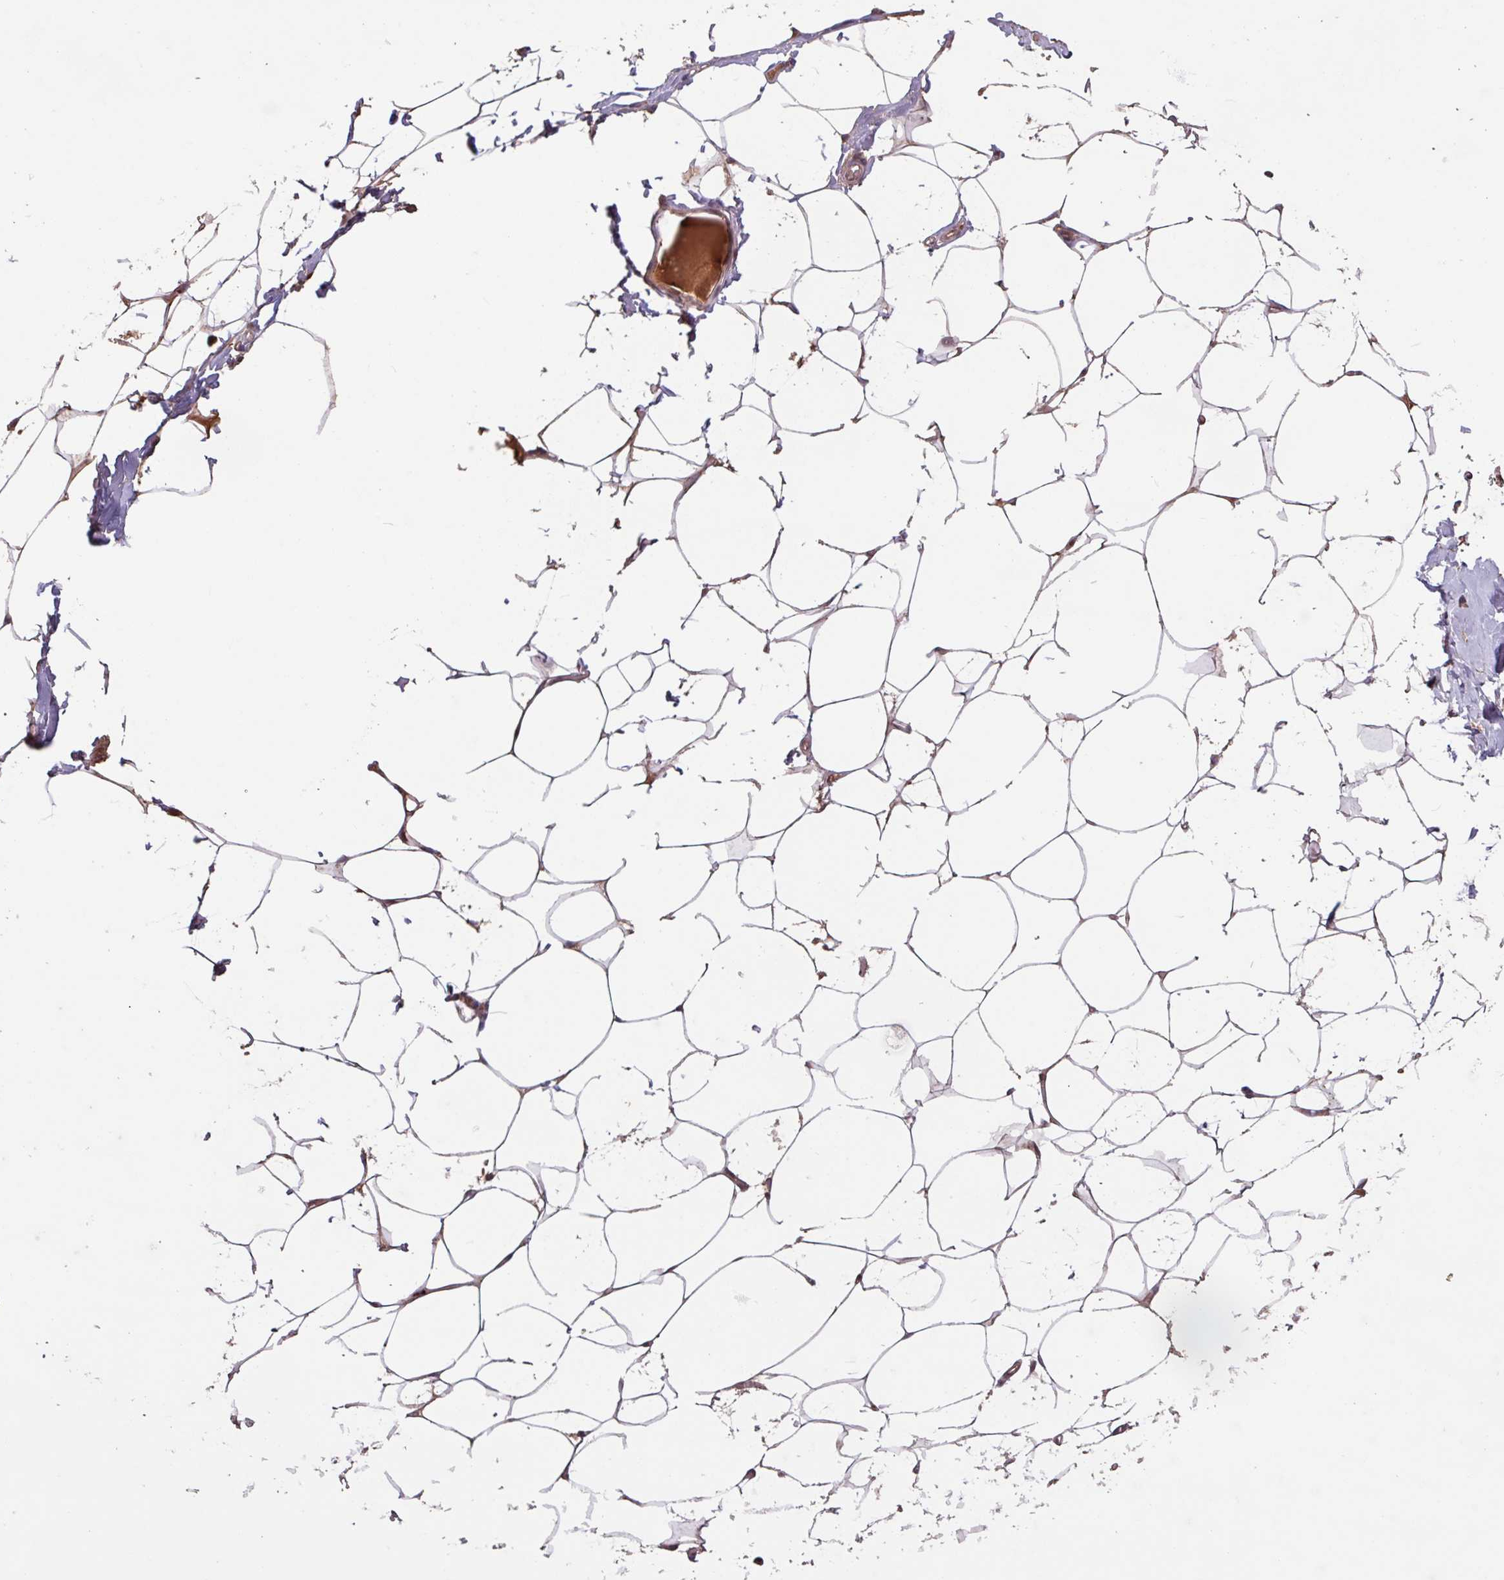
{"staining": {"intensity": "moderate", "quantity": "25%-75%", "location": "cytoplasmic/membranous,nuclear"}, "tissue": "breast", "cell_type": "Adipocytes", "image_type": "normal", "snomed": [{"axis": "morphology", "description": "Normal tissue, NOS"}, {"axis": "topography", "description": "Breast"}], "caption": "Unremarkable breast was stained to show a protein in brown. There is medium levels of moderate cytoplasmic/membranous,nuclear staining in approximately 25%-75% of adipocytes. Ihc stains the protein in brown and the nuclei are stained blue.", "gene": "TMEM88", "patient": {"sex": "female", "age": 27}}